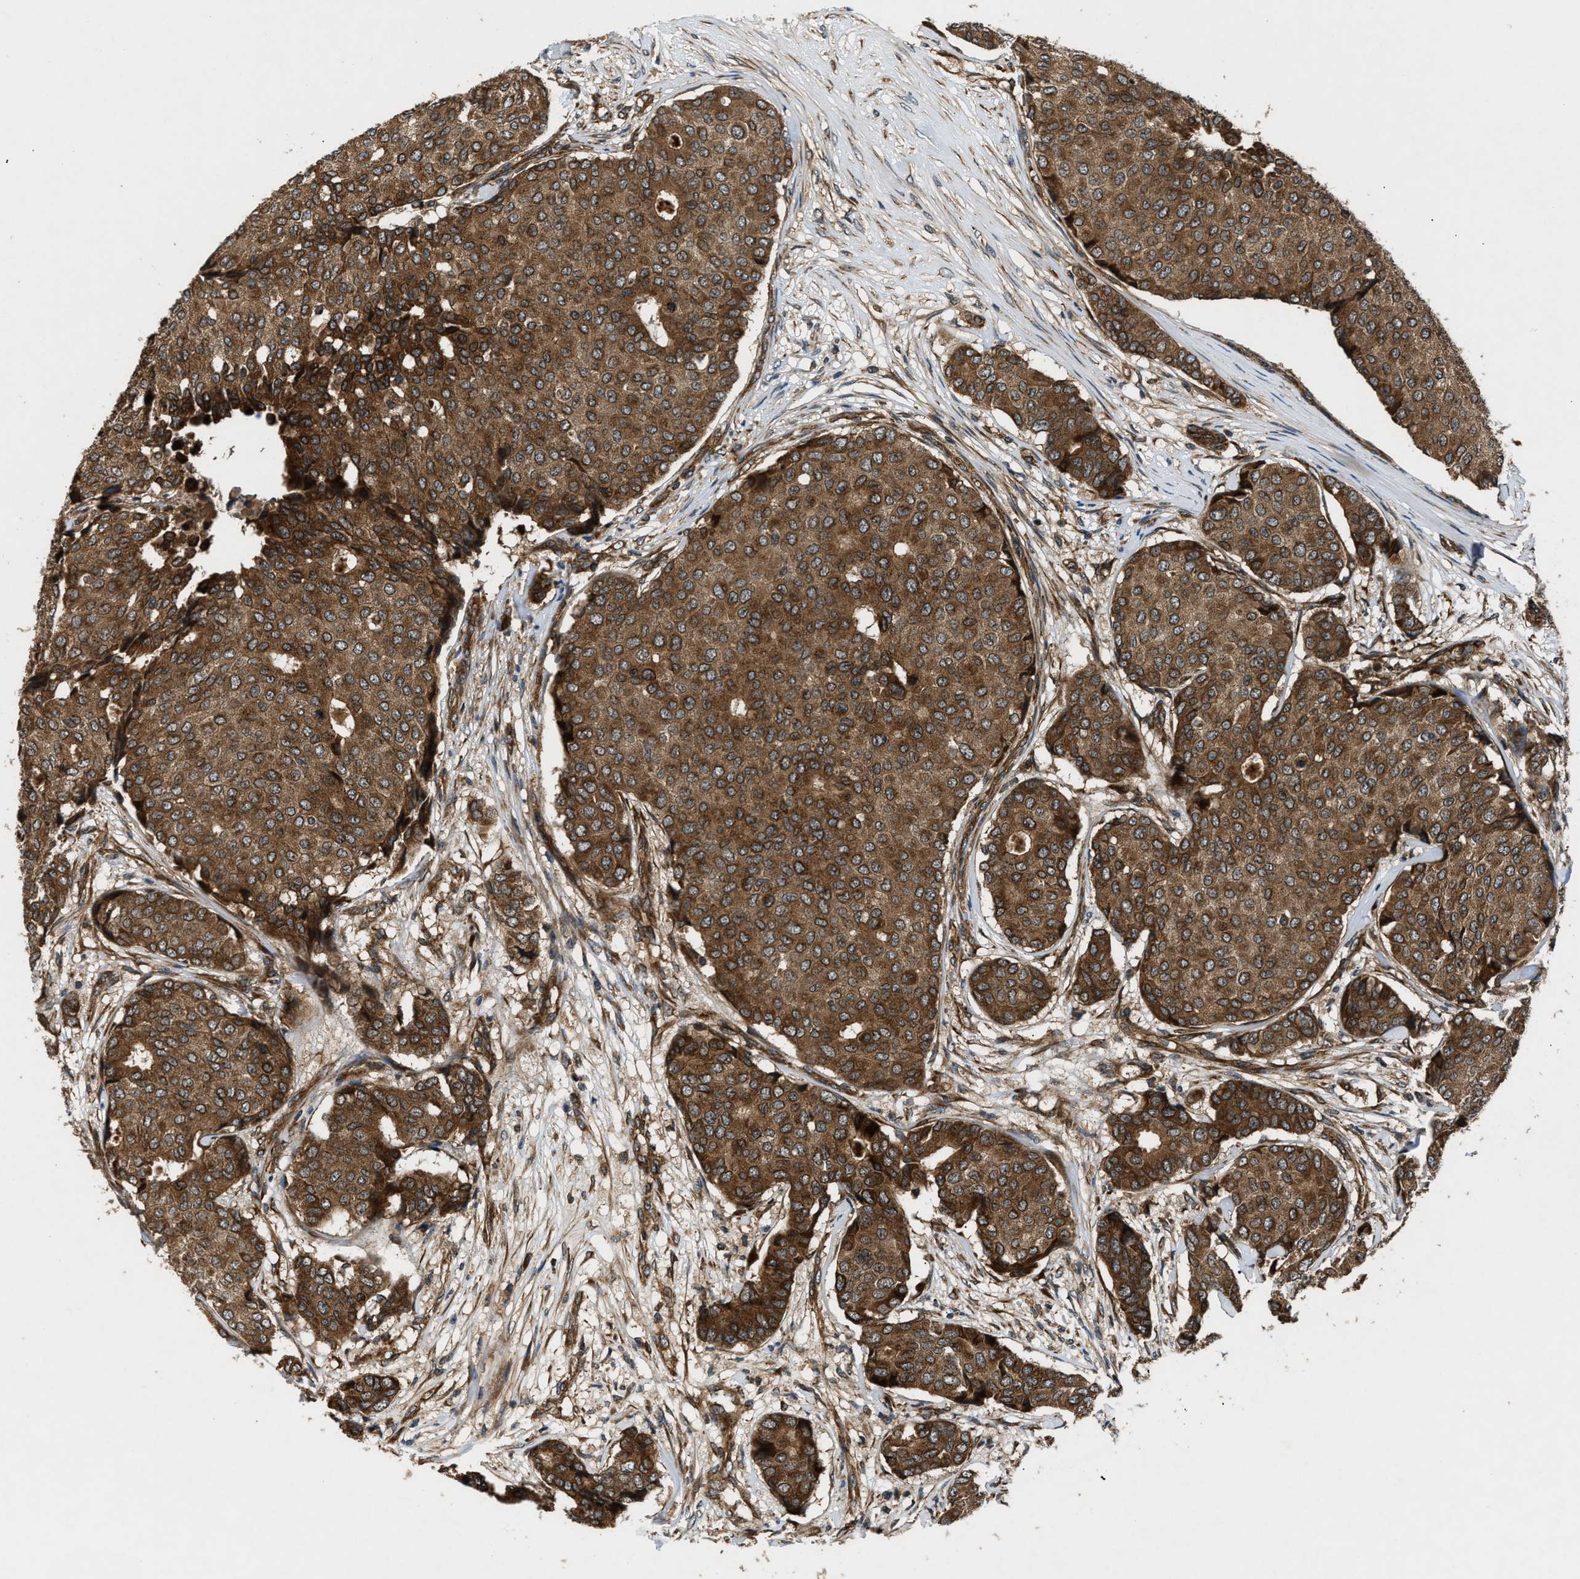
{"staining": {"intensity": "strong", "quantity": ">75%", "location": "cytoplasmic/membranous"}, "tissue": "breast cancer", "cell_type": "Tumor cells", "image_type": "cancer", "snomed": [{"axis": "morphology", "description": "Duct carcinoma"}, {"axis": "topography", "description": "Breast"}], "caption": "About >75% of tumor cells in human breast infiltrating ductal carcinoma display strong cytoplasmic/membranous protein expression as visualized by brown immunohistochemical staining.", "gene": "PNPLA8", "patient": {"sex": "female", "age": 75}}